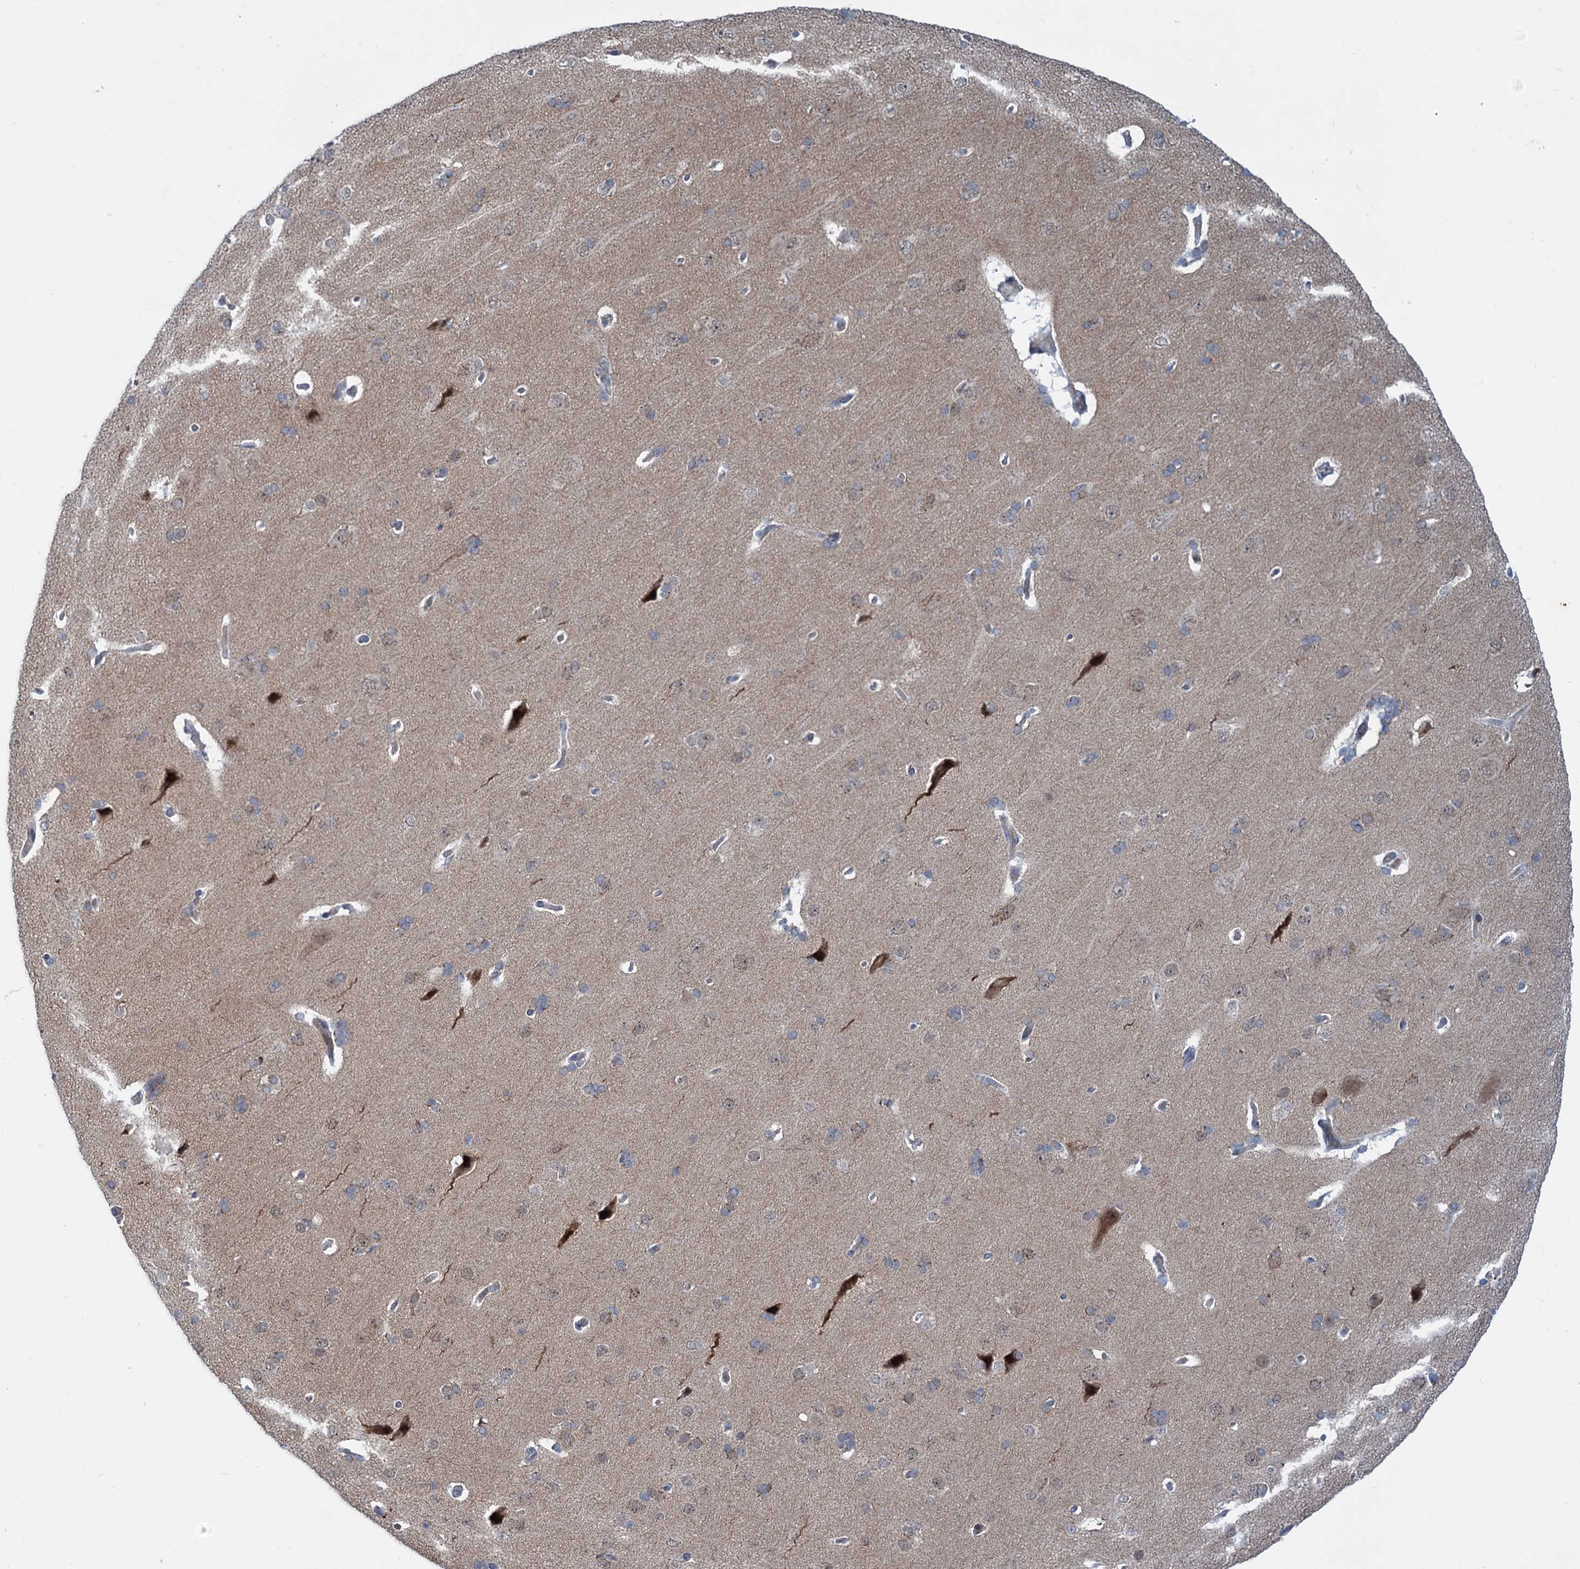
{"staining": {"intensity": "negative", "quantity": "none", "location": "none"}, "tissue": "cerebral cortex", "cell_type": "Endothelial cells", "image_type": "normal", "snomed": [{"axis": "morphology", "description": "Normal tissue, NOS"}, {"axis": "topography", "description": "Cerebral cortex"}], "caption": "A histopathology image of cerebral cortex stained for a protein shows no brown staining in endothelial cells.", "gene": "ELP4", "patient": {"sex": "male", "age": 62}}